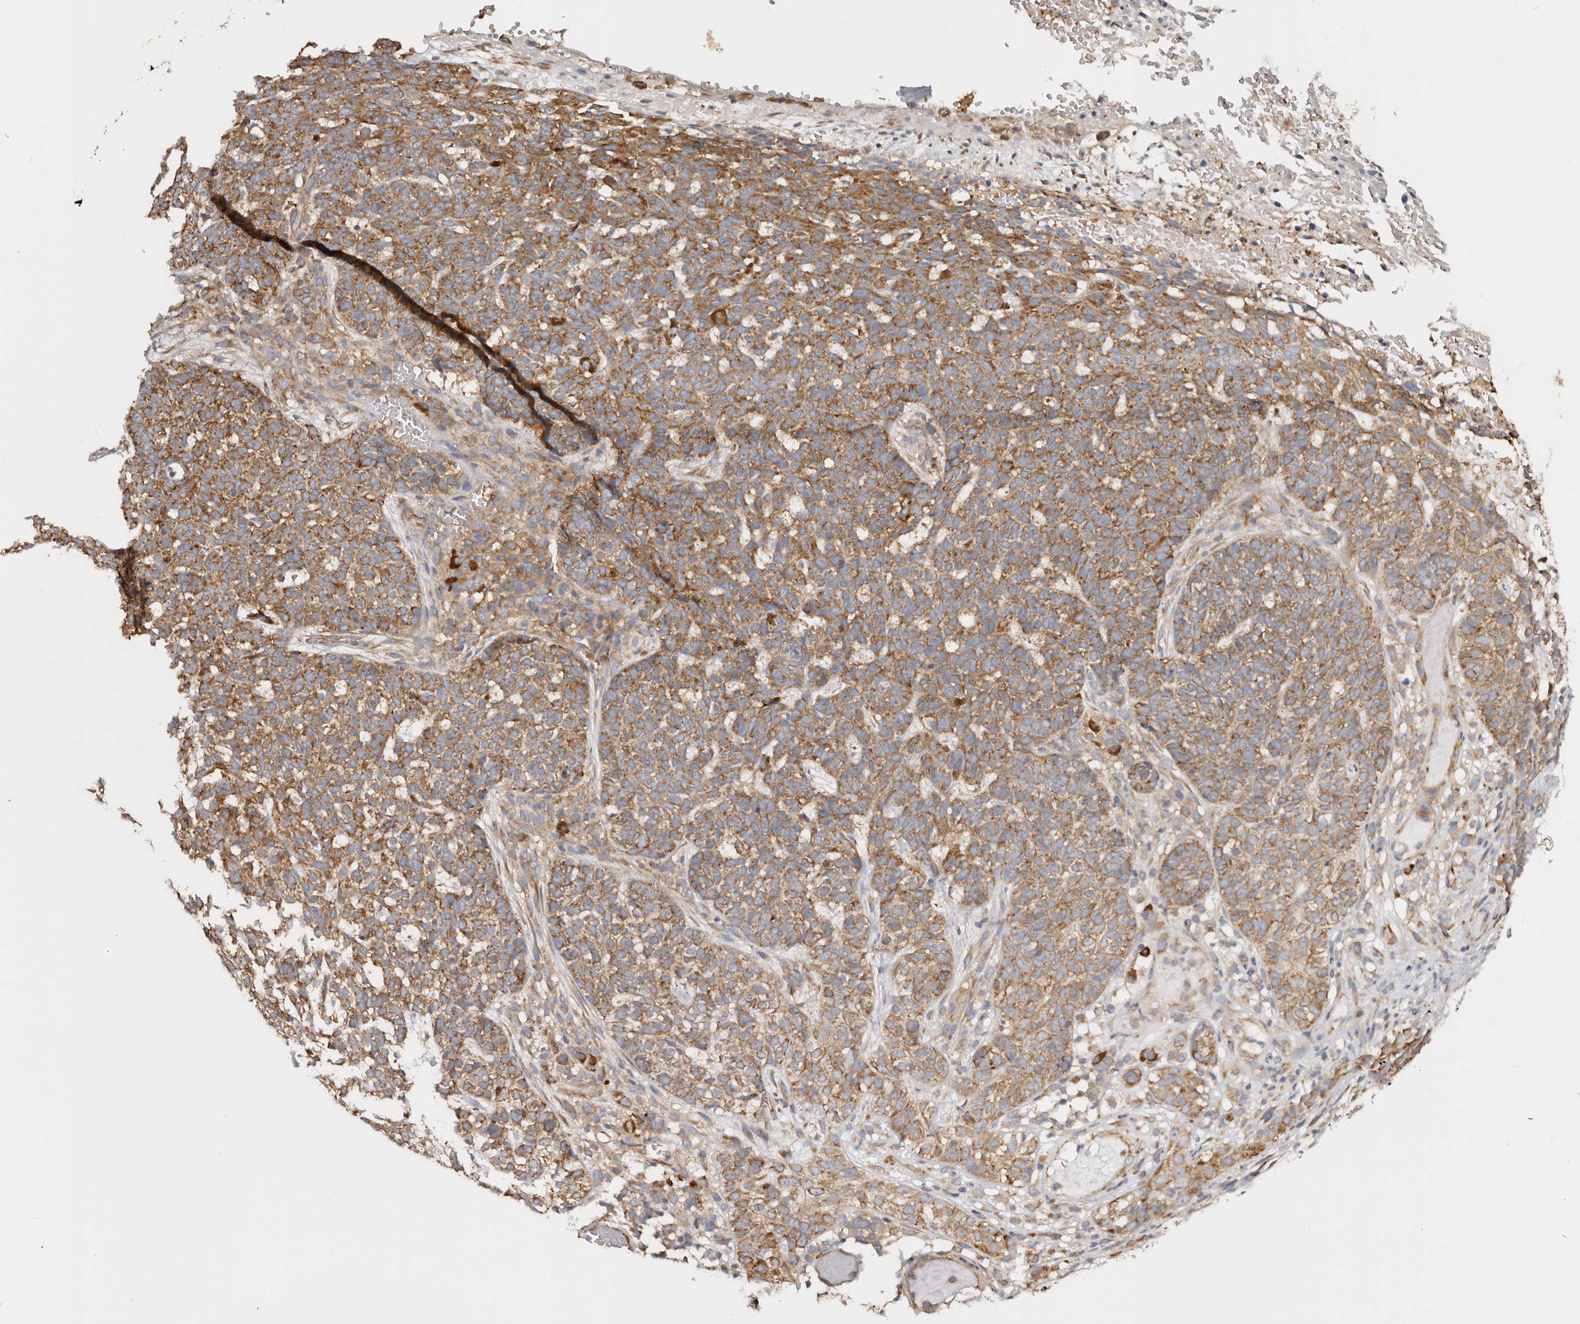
{"staining": {"intensity": "strong", "quantity": ">75%", "location": "cytoplasmic/membranous"}, "tissue": "skin cancer", "cell_type": "Tumor cells", "image_type": "cancer", "snomed": [{"axis": "morphology", "description": "Basal cell carcinoma"}, {"axis": "topography", "description": "Skin"}], "caption": "Immunohistochemistry (IHC) image of neoplastic tissue: skin basal cell carcinoma stained using immunohistochemistry (IHC) demonstrates high levels of strong protein expression localized specifically in the cytoplasmic/membranous of tumor cells, appearing as a cytoplasmic/membranous brown color.", "gene": "EPRS1", "patient": {"sex": "male", "age": 85}}